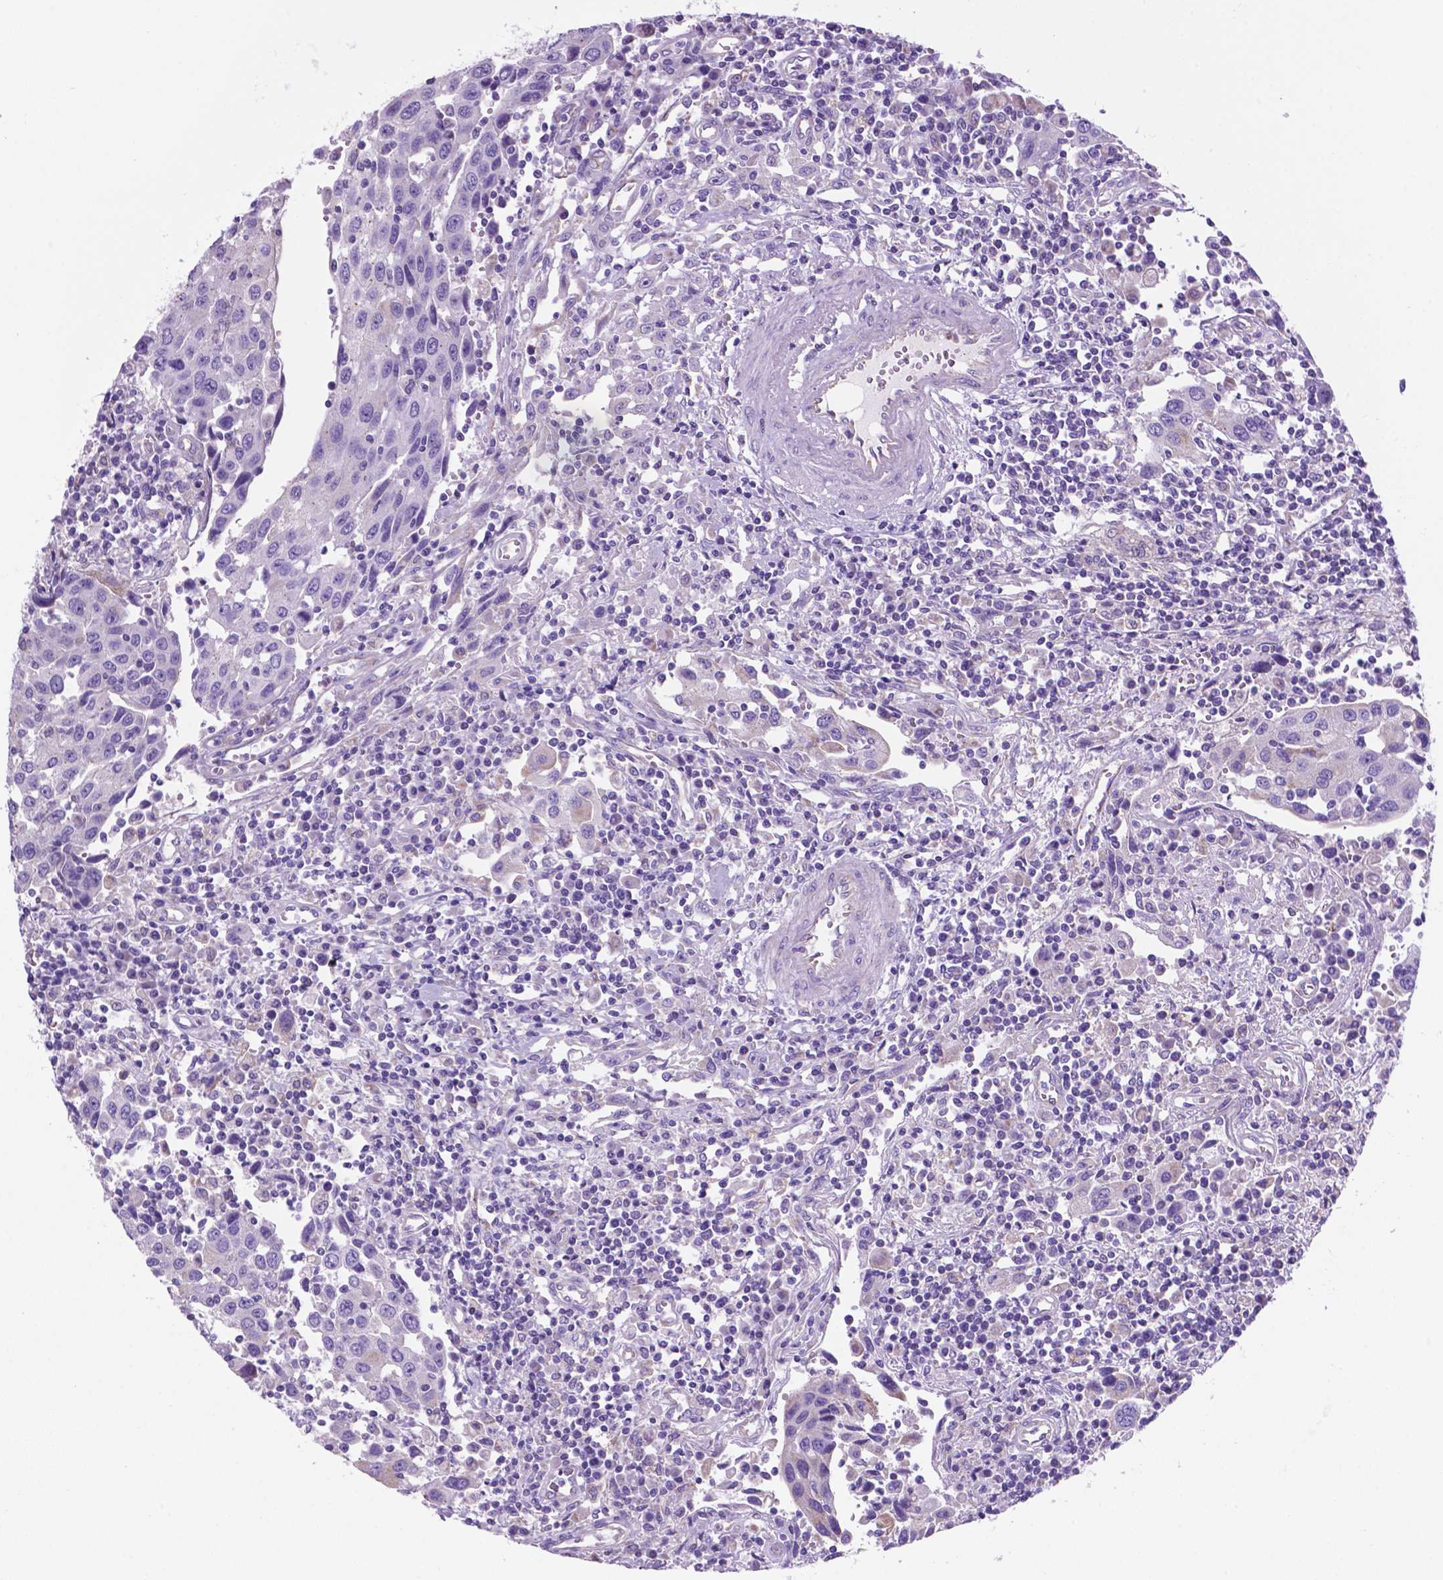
{"staining": {"intensity": "negative", "quantity": "none", "location": "none"}, "tissue": "urothelial cancer", "cell_type": "Tumor cells", "image_type": "cancer", "snomed": [{"axis": "morphology", "description": "Urothelial carcinoma, High grade"}, {"axis": "topography", "description": "Urinary bladder"}], "caption": "Immunohistochemical staining of urothelial cancer demonstrates no significant staining in tumor cells.", "gene": "TMEM121B", "patient": {"sex": "female", "age": 85}}